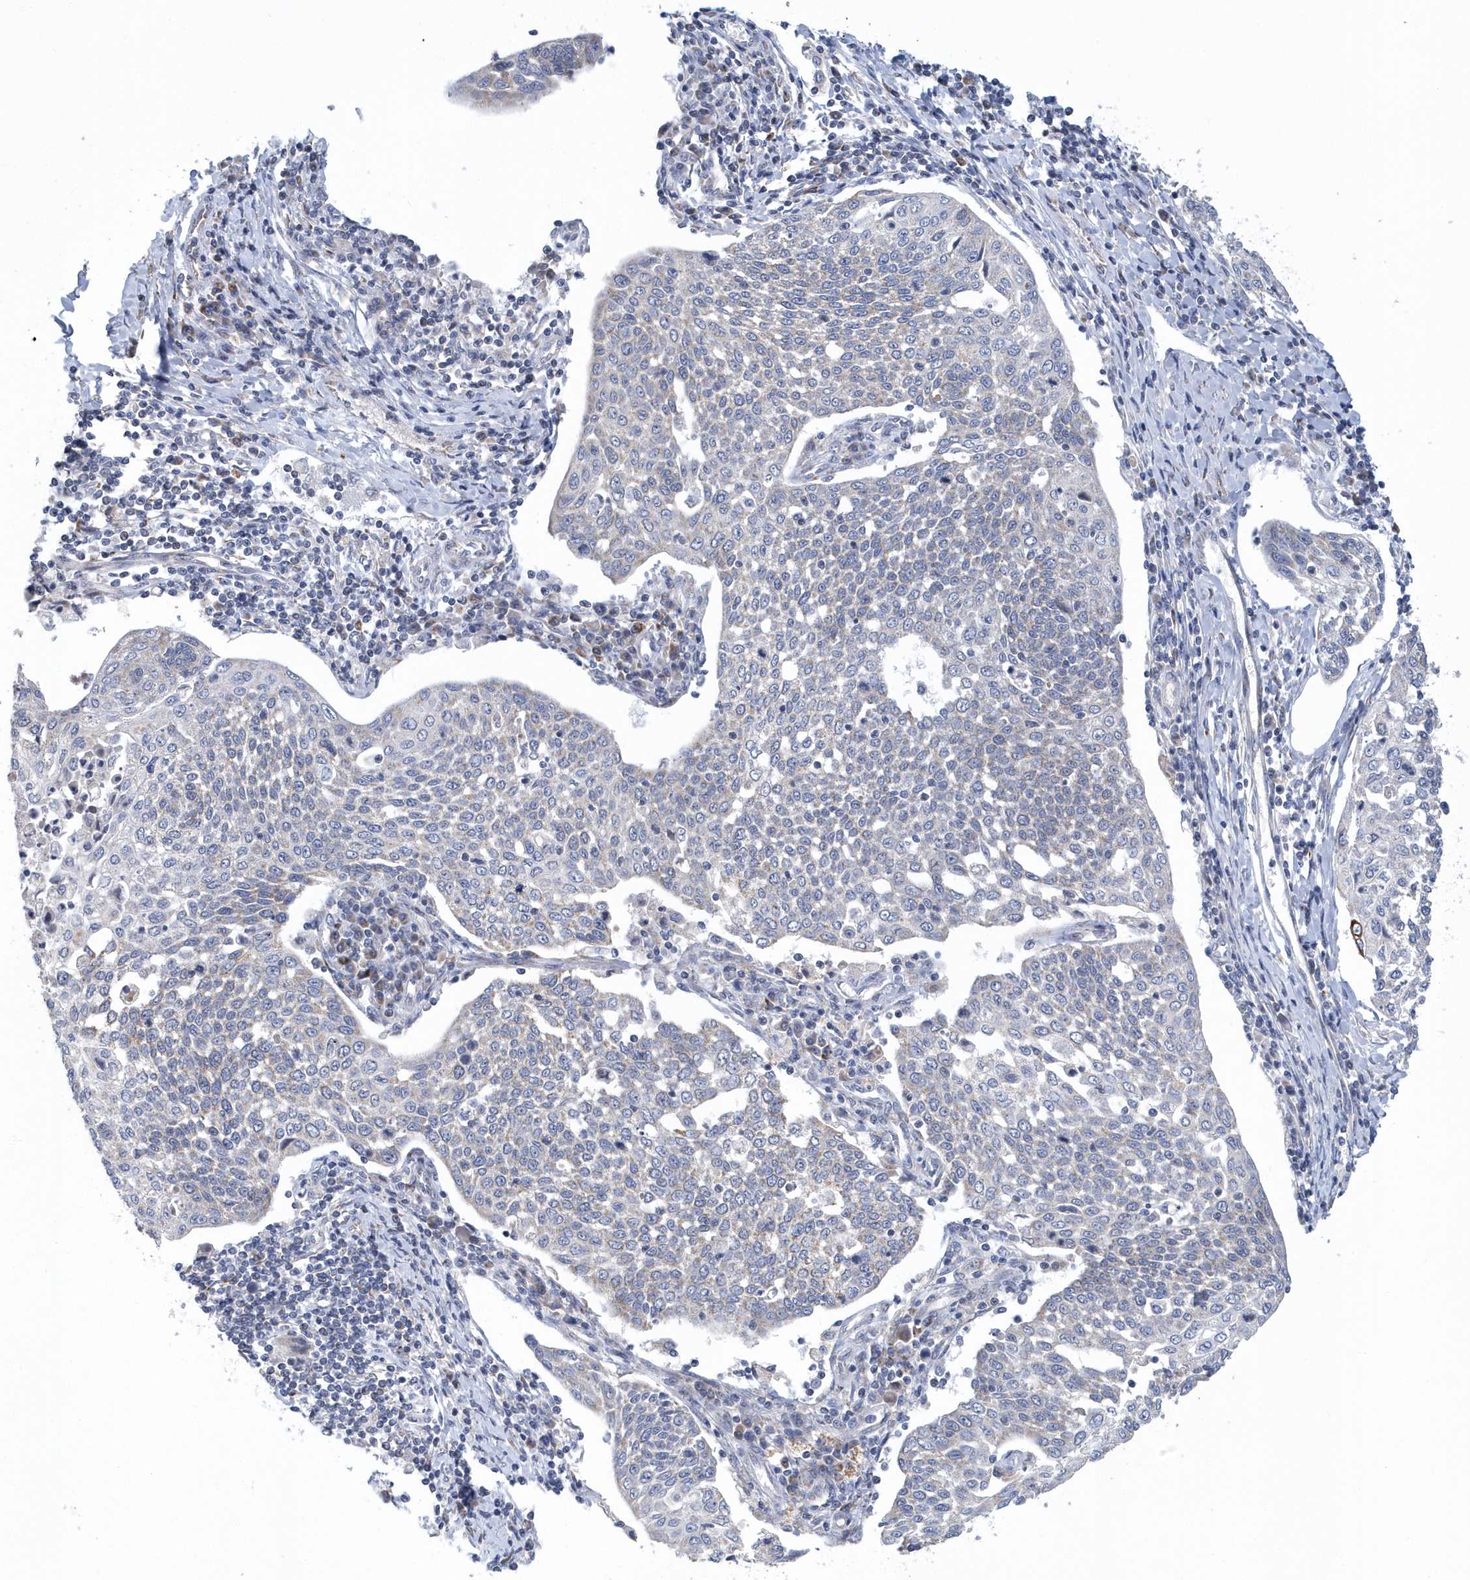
{"staining": {"intensity": "negative", "quantity": "none", "location": "none"}, "tissue": "cervical cancer", "cell_type": "Tumor cells", "image_type": "cancer", "snomed": [{"axis": "morphology", "description": "Squamous cell carcinoma, NOS"}, {"axis": "topography", "description": "Cervix"}], "caption": "Tumor cells show no significant protein staining in cervical cancer.", "gene": "VWA5B2", "patient": {"sex": "female", "age": 34}}